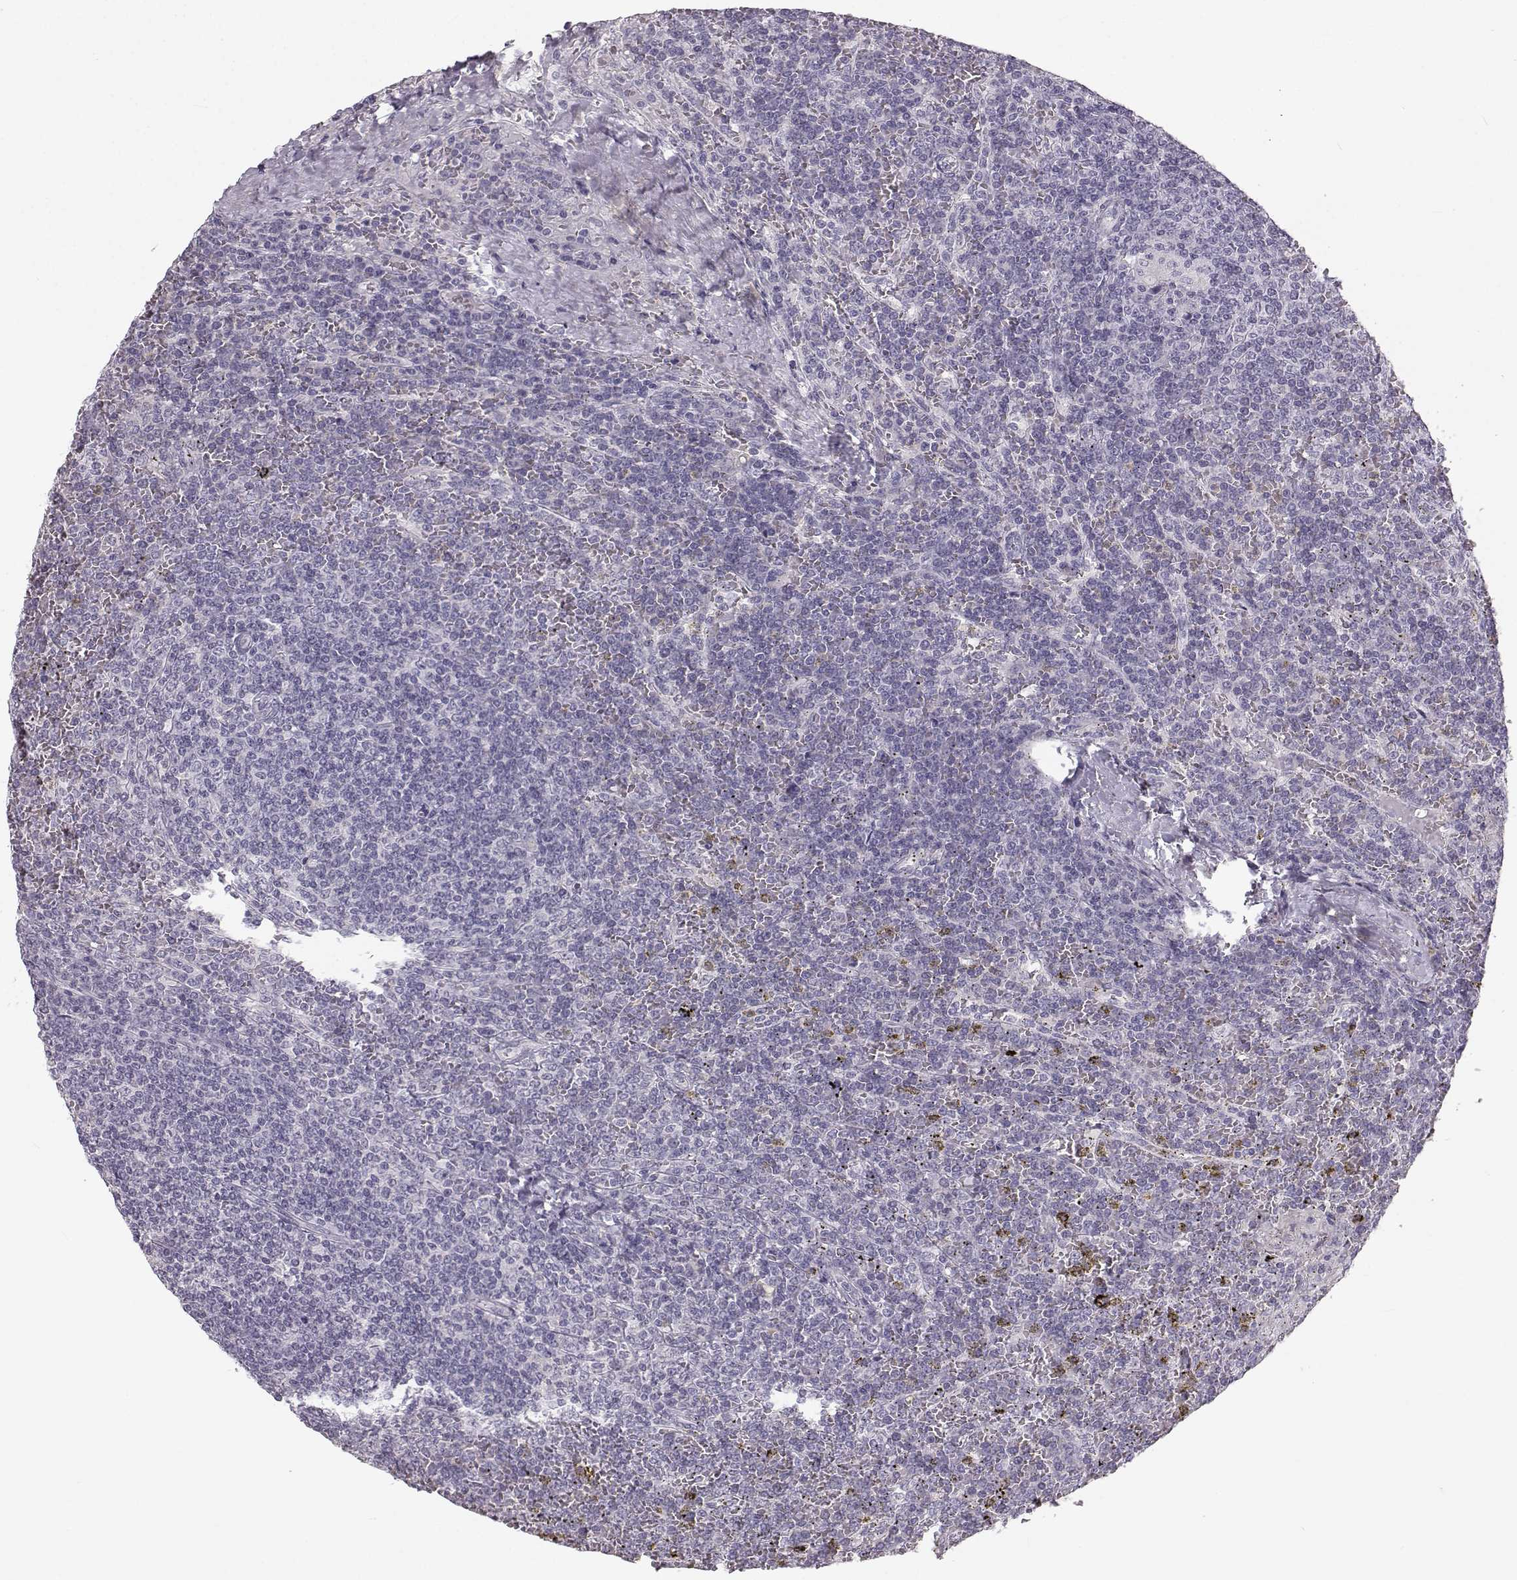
{"staining": {"intensity": "negative", "quantity": "none", "location": "none"}, "tissue": "lymphoma", "cell_type": "Tumor cells", "image_type": "cancer", "snomed": [{"axis": "morphology", "description": "Malignant lymphoma, non-Hodgkin's type, Low grade"}, {"axis": "topography", "description": "Spleen"}], "caption": "IHC of human low-grade malignant lymphoma, non-Hodgkin's type displays no positivity in tumor cells. (Brightfield microscopy of DAB (3,3'-diaminobenzidine) immunohistochemistry at high magnification).", "gene": "OIP5", "patient": {"sex": "female", "age": 19}}